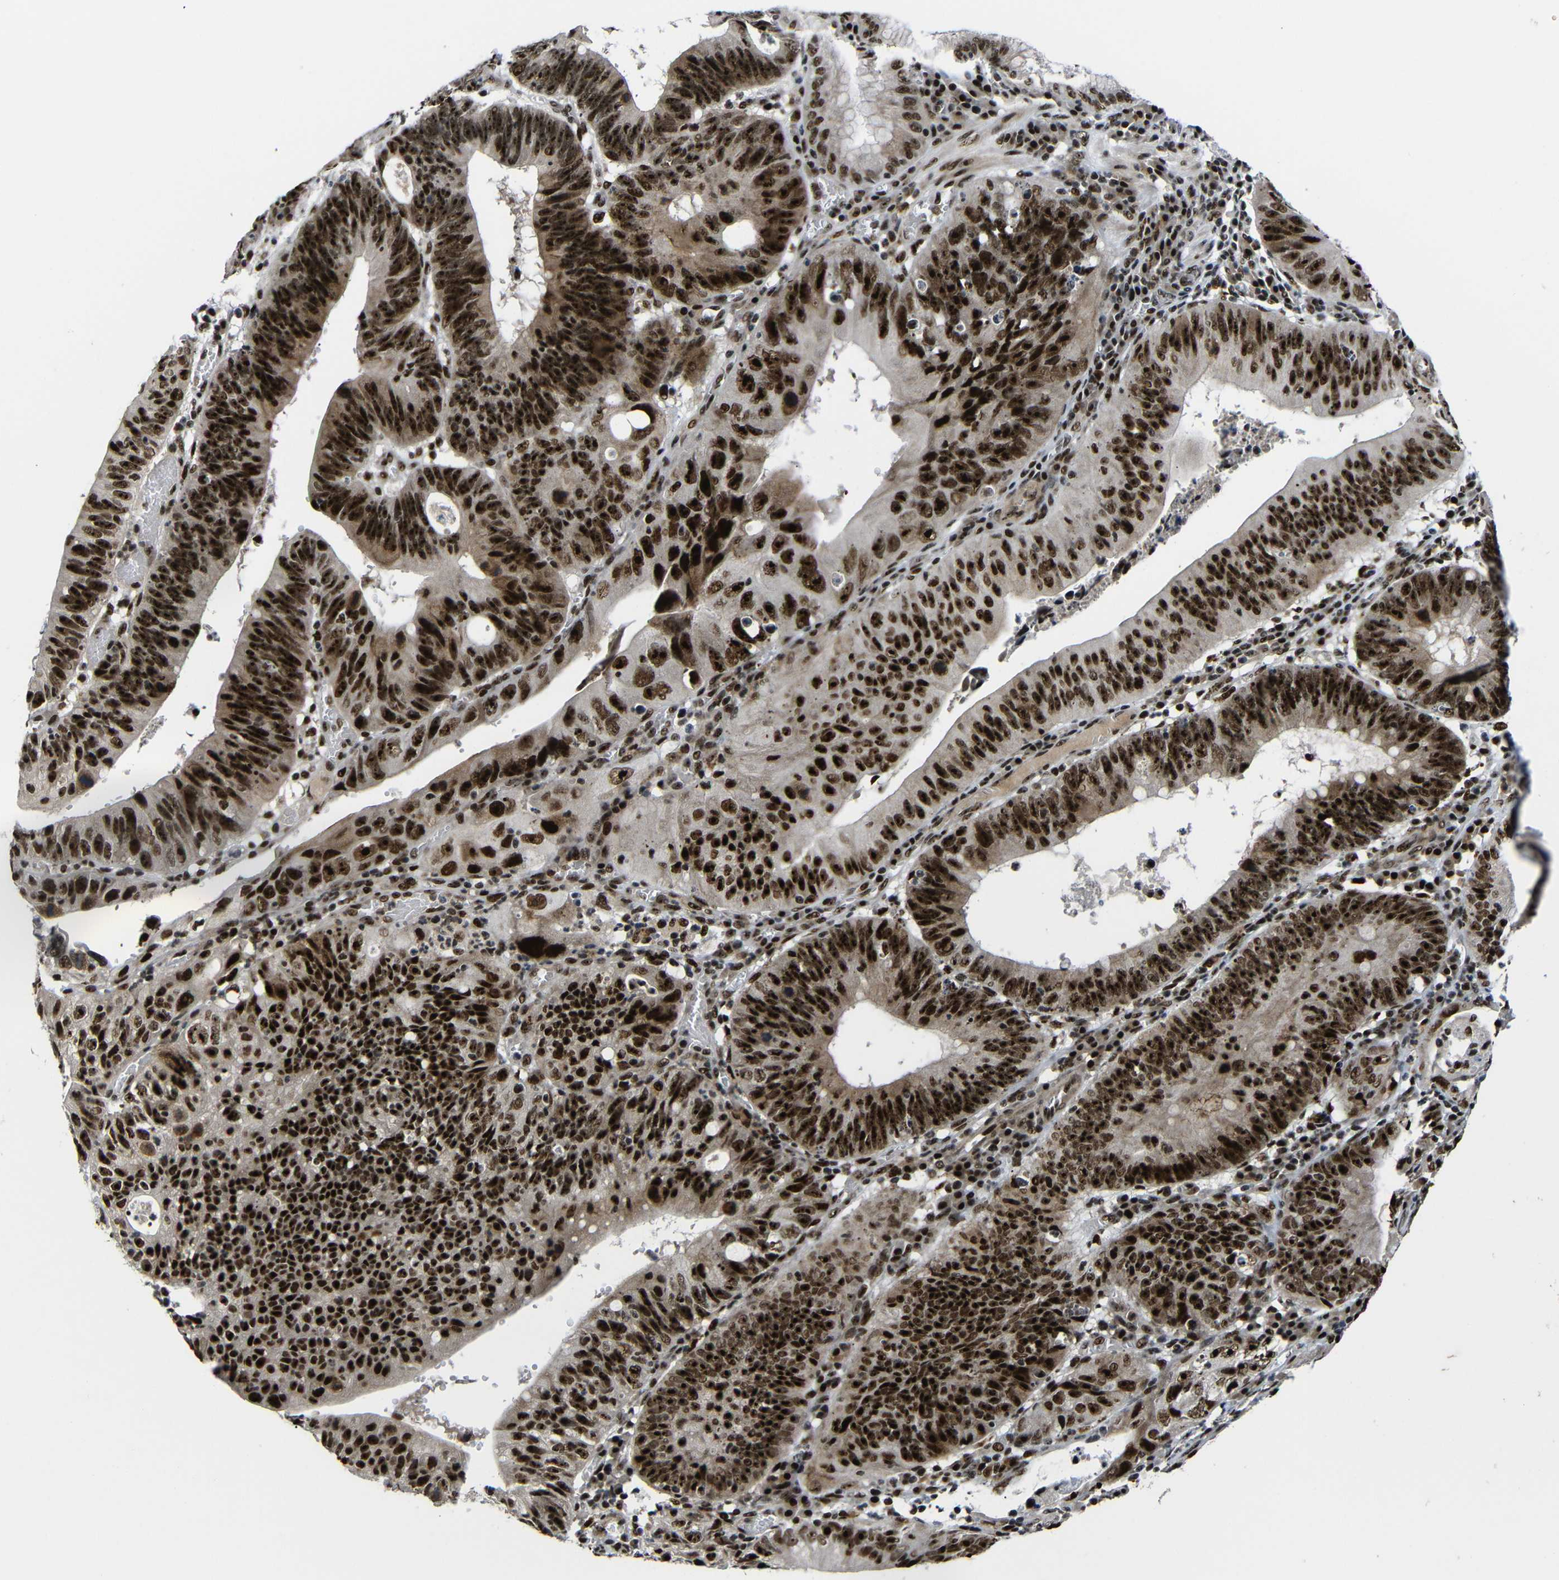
{"staining": {"intensity": "strong", "quantity": ">75%", "location": "nuclear"}, "tissue": "stomach cancer", "cell_type": "Tumor cells", "image_type": "cancer", "snomed": [{"axis": "morphology", "description": "Adenocarcinoma, NOS"}, {"axis": "topography", "description": "Stomach"}], "caption": "There is high levels of strong nuclear expression in tumor cells of stomach adenocarcinoma, as demonstrated by immunohistochemical staining (brown color).", "gene": "SETDB2", "patient": {"sex": "male", "age": 59}}